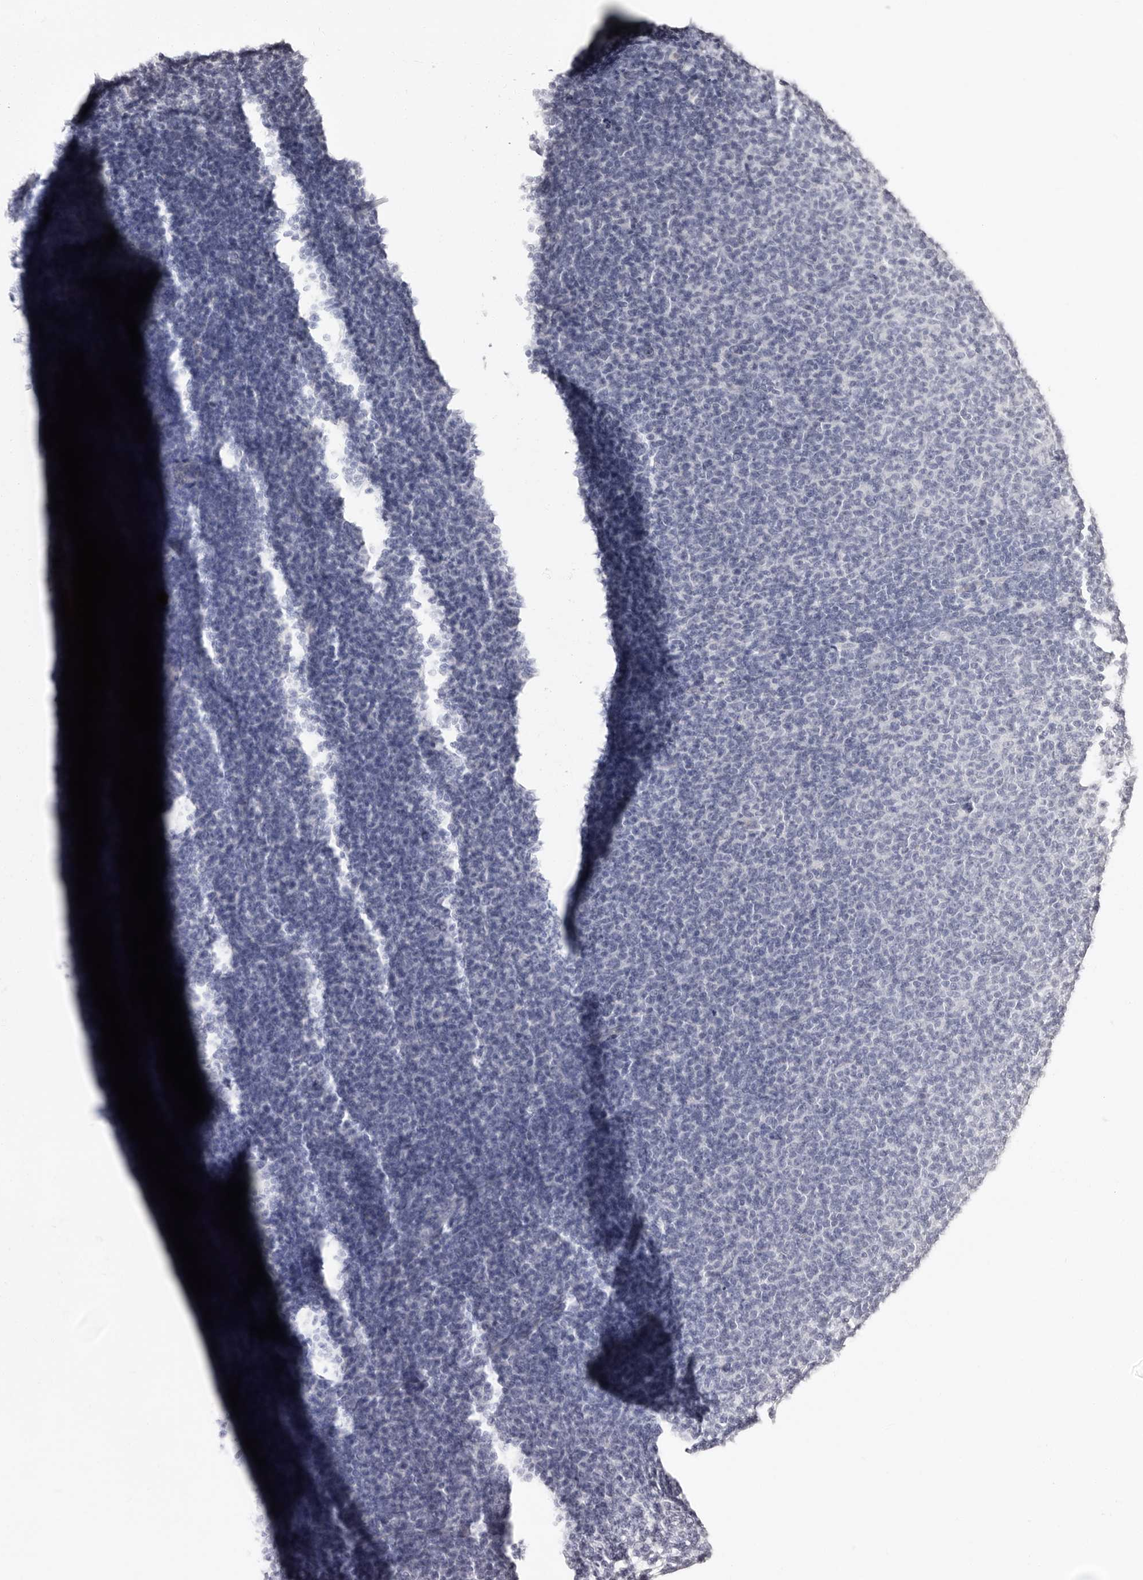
{"staining": {"intensity": "negative", "quantity": "none", "location": "none"}, "tissue": "lymphoma", "cell_type": "Tumor cells", "image_type": "cancer", "snomed": [{"axis": "morphology", "description": "Malignant lymphoma, non-Hodgkin's type, Low grade"}, {"axis": "topography", "description": "Lymph node"}], "caption": "An immunohistochemistry photomicrograph of low-grade malignant lymphoma, non-Hodgkin's type is shown. There is no staining in tumor cells of low-grade malignant lymphoma, non-Hodgkin's type.", "gene": "TBC1D22B", "patient": {"sex": "male", "age": 66}}